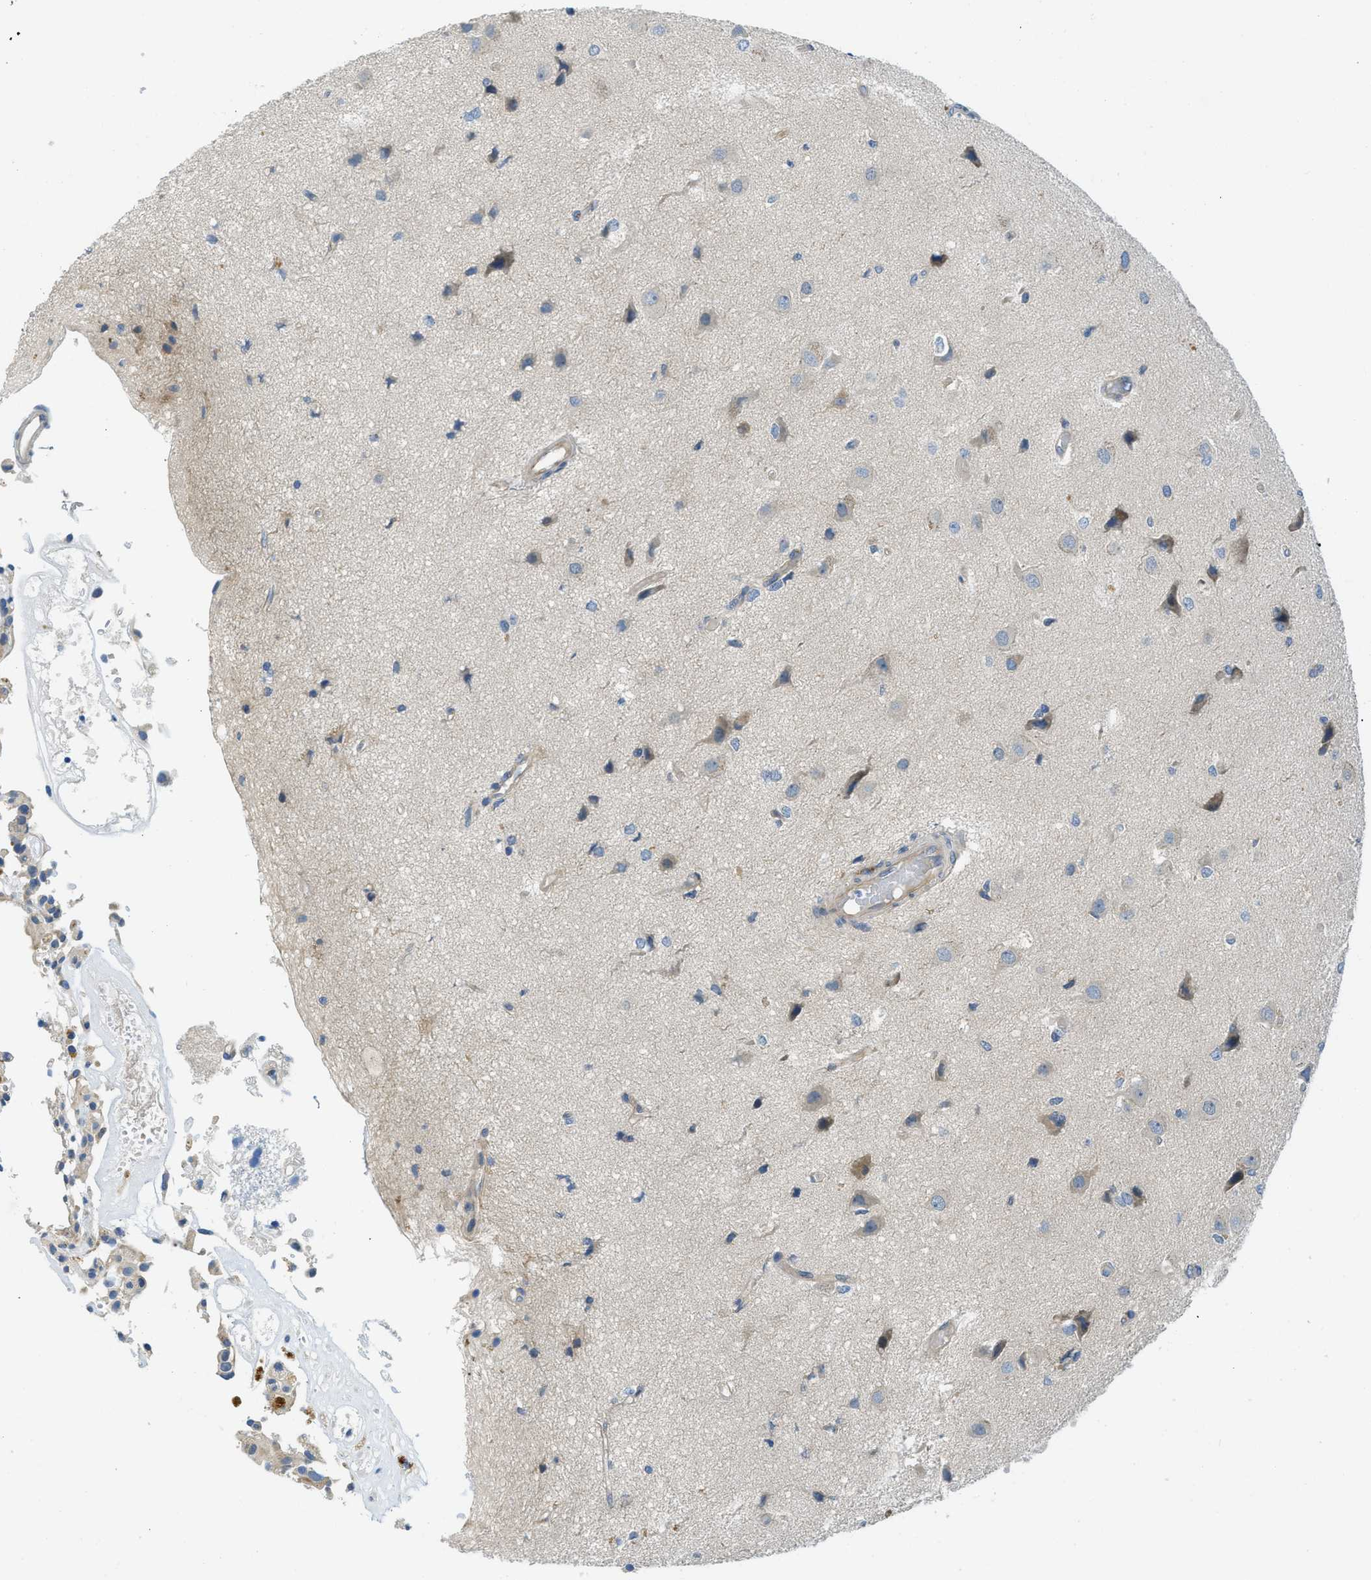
{"staining": {"intensity": "negative", "quantity": "none", "location": "none"}, "tissue": "glioma", "cell_type": "Tumor cells", "image_type": "cancer", "snomed": [{"axis": "morphology", "description": "Glioma, malignant, High grade"}, {"axis": "topography", "description": "Brain"}], "caption": "Image shows no protein expression in tumor cells of malignant high-grade glioma tissue.", "gene": "RIPK2", "patient": {"sex": "female", "age": 59}}